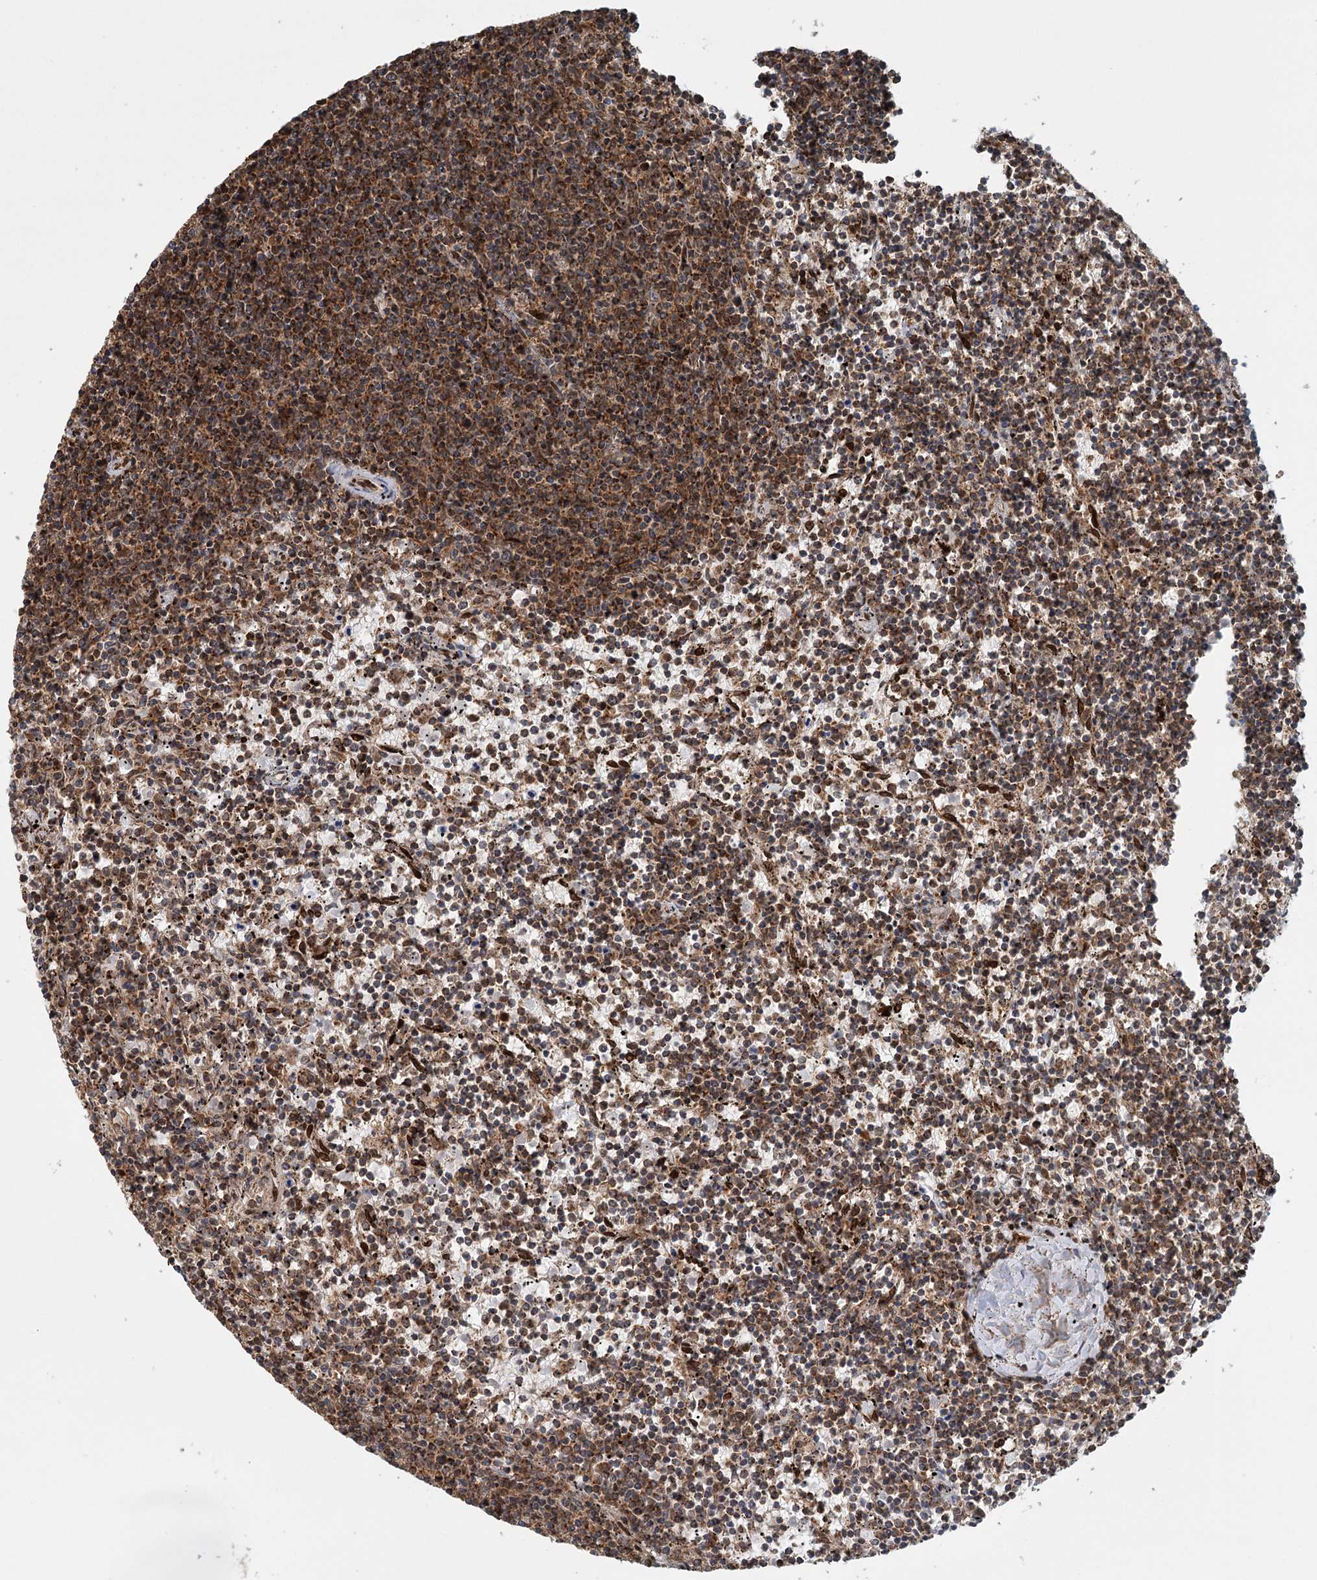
{"staining": {"intensity": "moderate", "quantity": ">75%", "location": "cytoplasmic/membranous"}, "tissue": "lymphoma", "cell_type": "Tumor cells", "image_type": "cancer", "snomed": [{"axis": "morphology", "description": "Malignant lymphoma, non-Hodgkin's type, Low grade"}, {"axis": "topography", "description": "Spleen"}], "caption": "DAB immunohistochemical staining of malignant lymphoma, non-Hodgkin's type (low-grade) displays moderate cytoplasmic/membranous protein expression in approximately >75% of tumor cells. (brown staining indicates protein expression, while blue staining denotes nuclei).", "gene": "BCKDHA", "patient": {"sex": "female", "age": 50}}